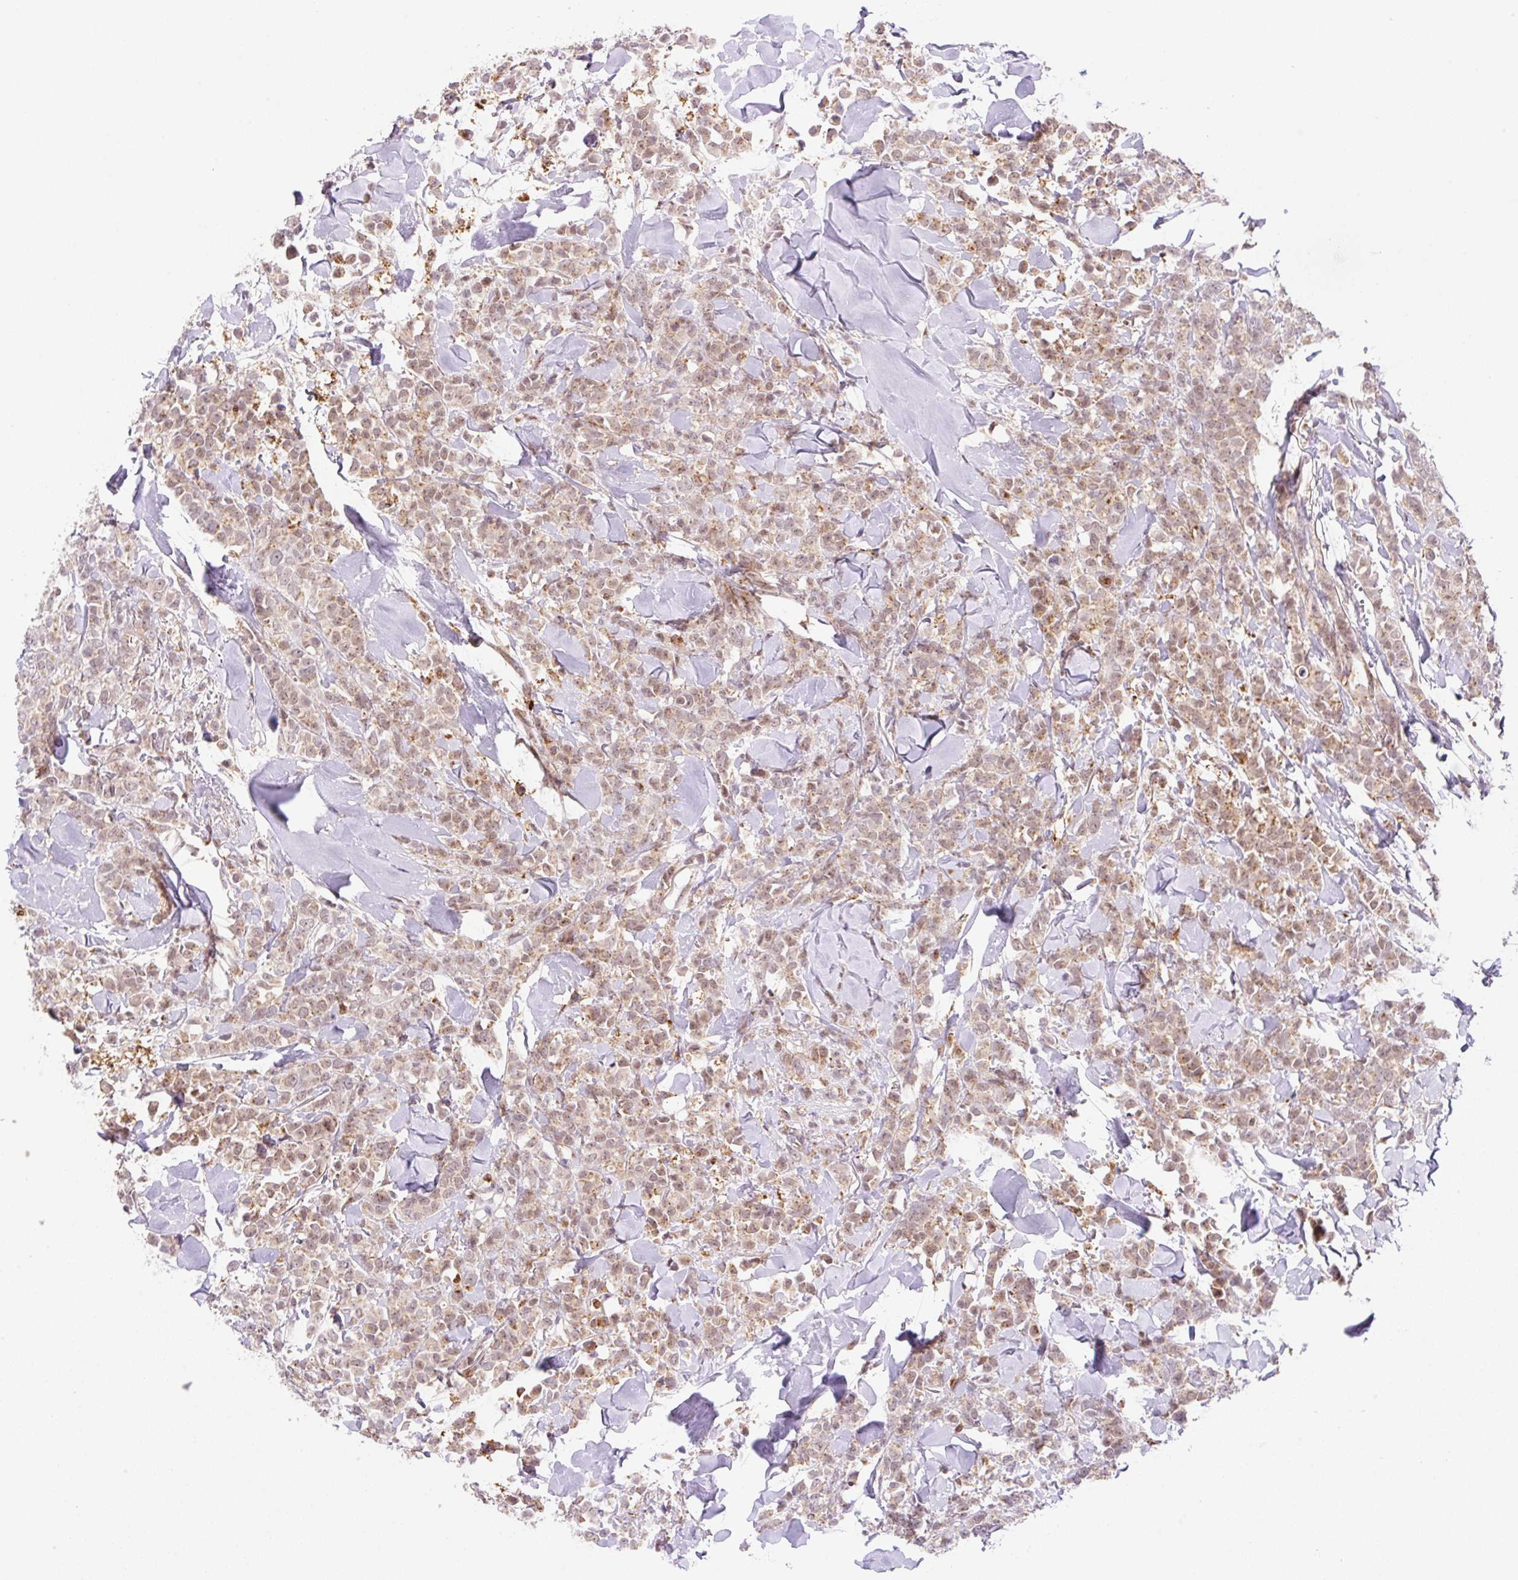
{"staining": {"intensity": "moderate", "quantity": ">75%", "location": "cytoplasmic/membranous,nuclear"}, "tissue": "breast cancer", "cell_type": "Tumor cells", "image_type": "cancer", "snomed": [{"axis": "morphology", "description": "Lobular carcinoma"}, {"axis": "topography", "description": "Breast"}], "caption": "Immunohistochemical staining of human breast lobular carcinoma exhibits medium levels of moderate cytoplasmic/membranous and nuclear positivity in approximately >75% of tumor cells.", "gene": "CEBPZOS", "patient": {"sex": "female", "age": 91}}